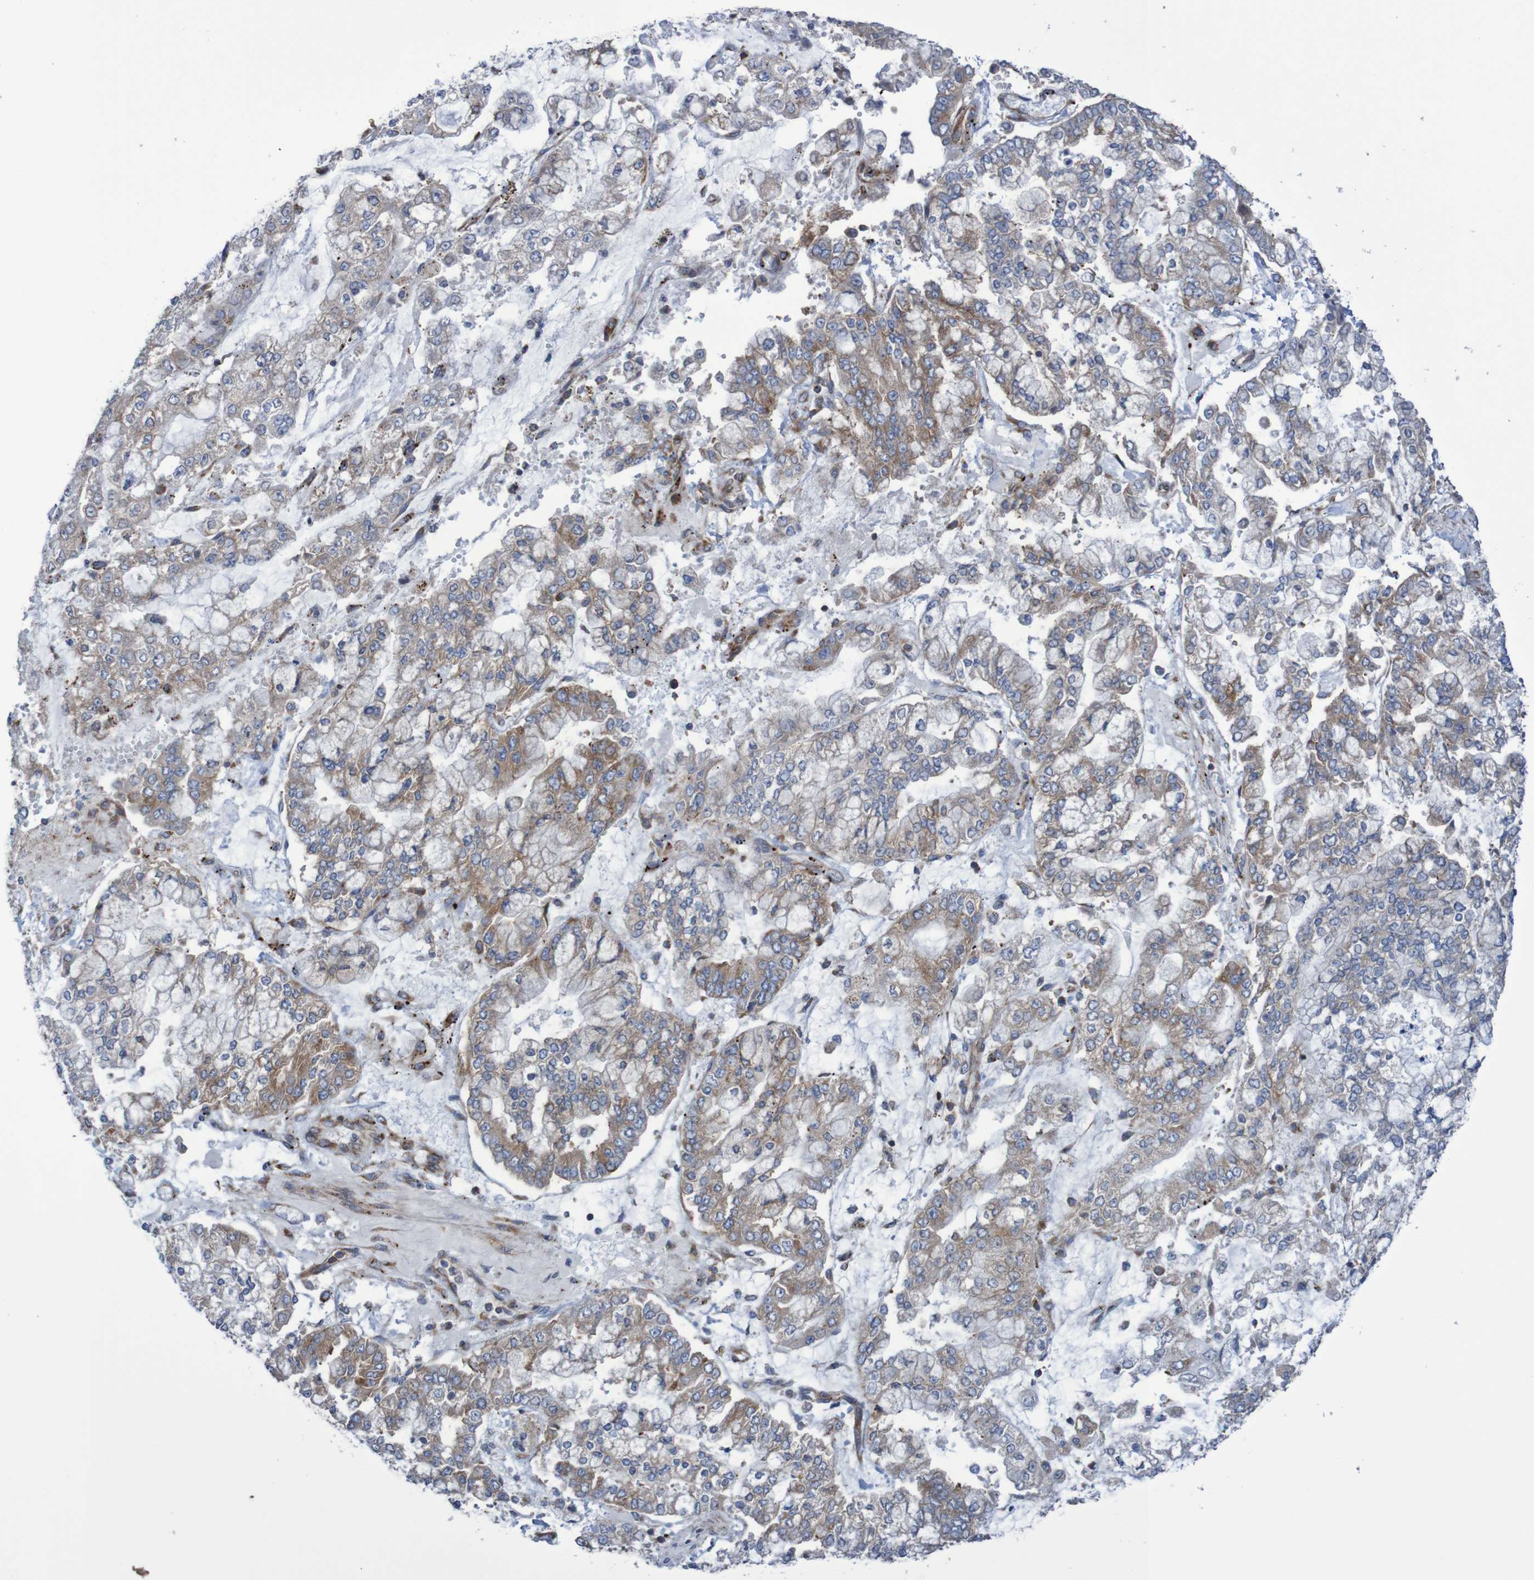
{"staining": {"intensity": "moderate", "quantity": ">75%", "location": "cytoplasmic/membranous"}, "tissue": "stomach cancer", "cell_type": "Tumor cells", "image_type": "cancer", "snomed": [{"axis": "morphology", "description": "Adenocarcinoma, NOS"}, {"axis": "topography", "description": "Stomach"}], "caption": "Human stomach cancer (adenocarcinoma) stained for a protein (brown) displays moderate cytoplasmic/membranous positive staining in about >75% of tumor cells.", "gene": "FXR2", "patient": {"sex": "male", "age": 76}}